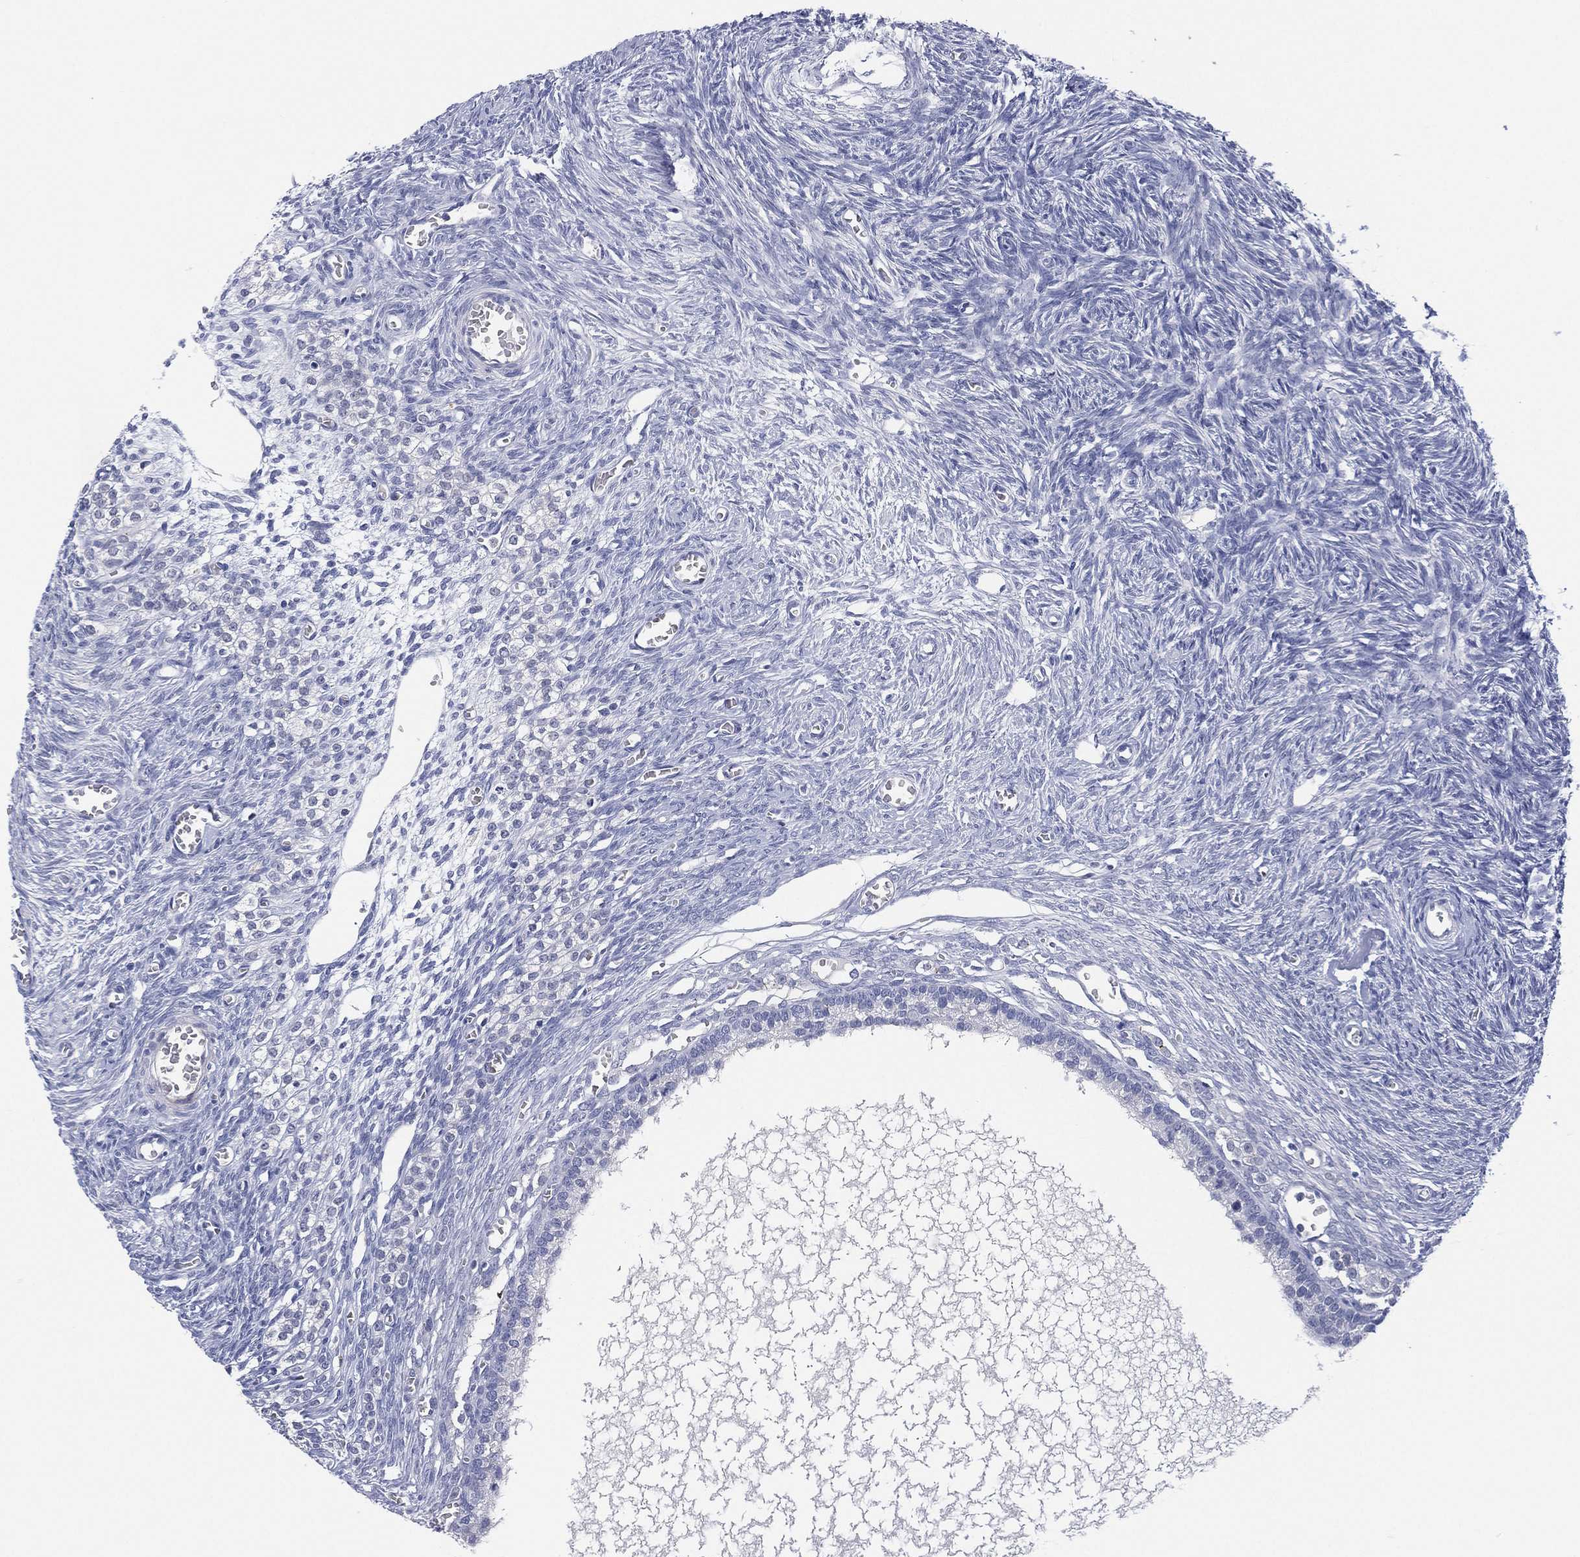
{"staining": {"intensity": "negative", "quantity": "none", "location": "none"}, "tissue": "ovary", "cell_type": "Follicle cells", "image_type": "normal", "snomed": [{"axis": "morphology", "description": "Normal tissue, NOS"}, {"axis": "topography", "description": "Ovary"}], "caption": "Immunohistochemistry (IHC) photomicrograph of unremarkable ovary stained for a protein (brown), which displays no expression in follicle cells.", "gene": "C5orf46", "patient": {"sex": "female", "age": 27}}